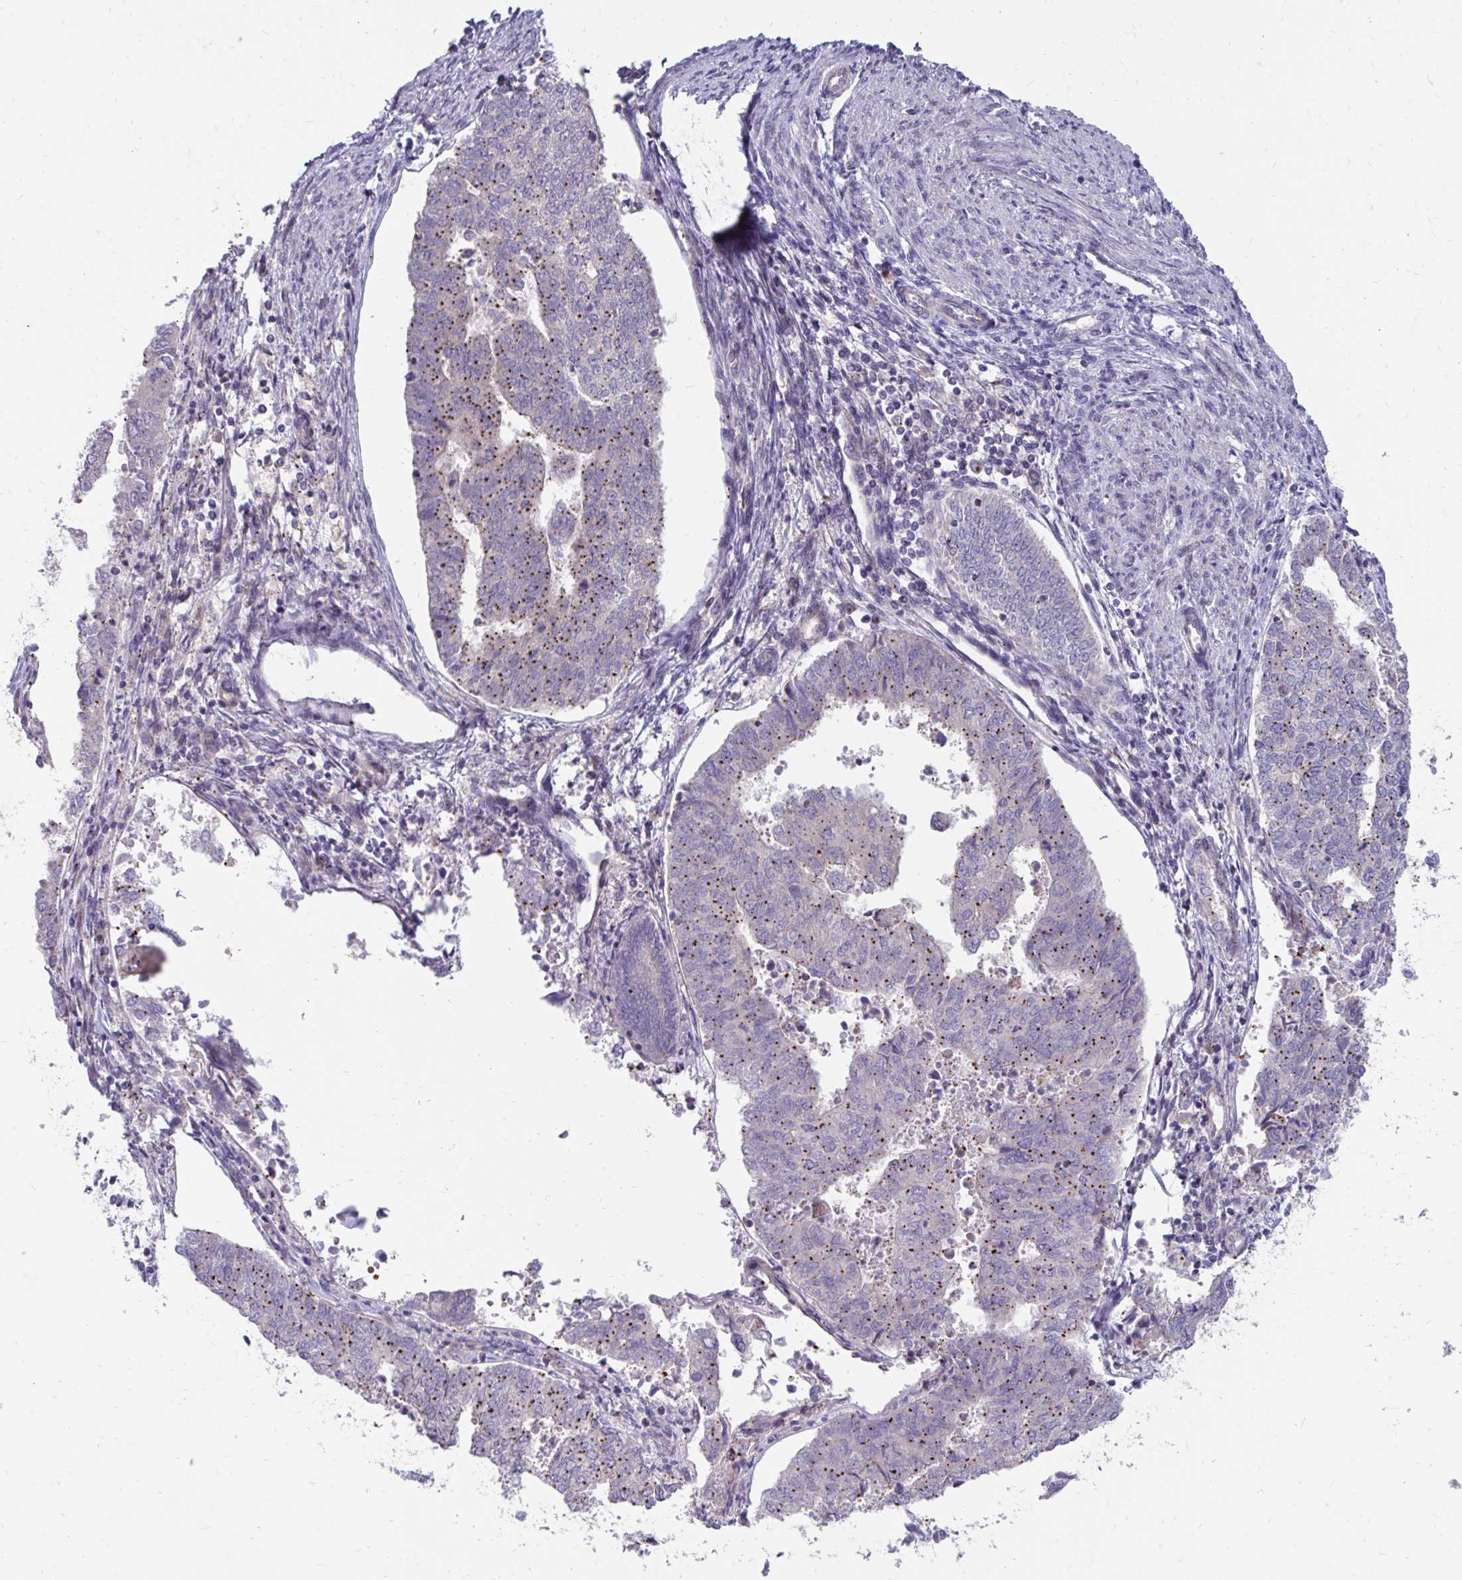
{"staining": {"intensity": "moderate", "quantity": "25%-75%", "location": "cytoplasmic/membranous"}, "tissue": "endometrial cancer", "cell_type": "Tumor cells", "image_type": "cancer", "snomed": [{"axis": "morphology", "description": "Adenocarcinoma, NOS"}, {"axis": "topography", "description": "Endometrium"}], "caption": "Immunohistochemistry micrograph of endometrial adenocarcinoma stained for a protein (brown), which demonstrates medium levels of moderate cytoplasmic/membranous positivity in about 25%-75% of tumor cells.", "gene": "ITPR2", "patient": {"sex": "female", "age": 73}}